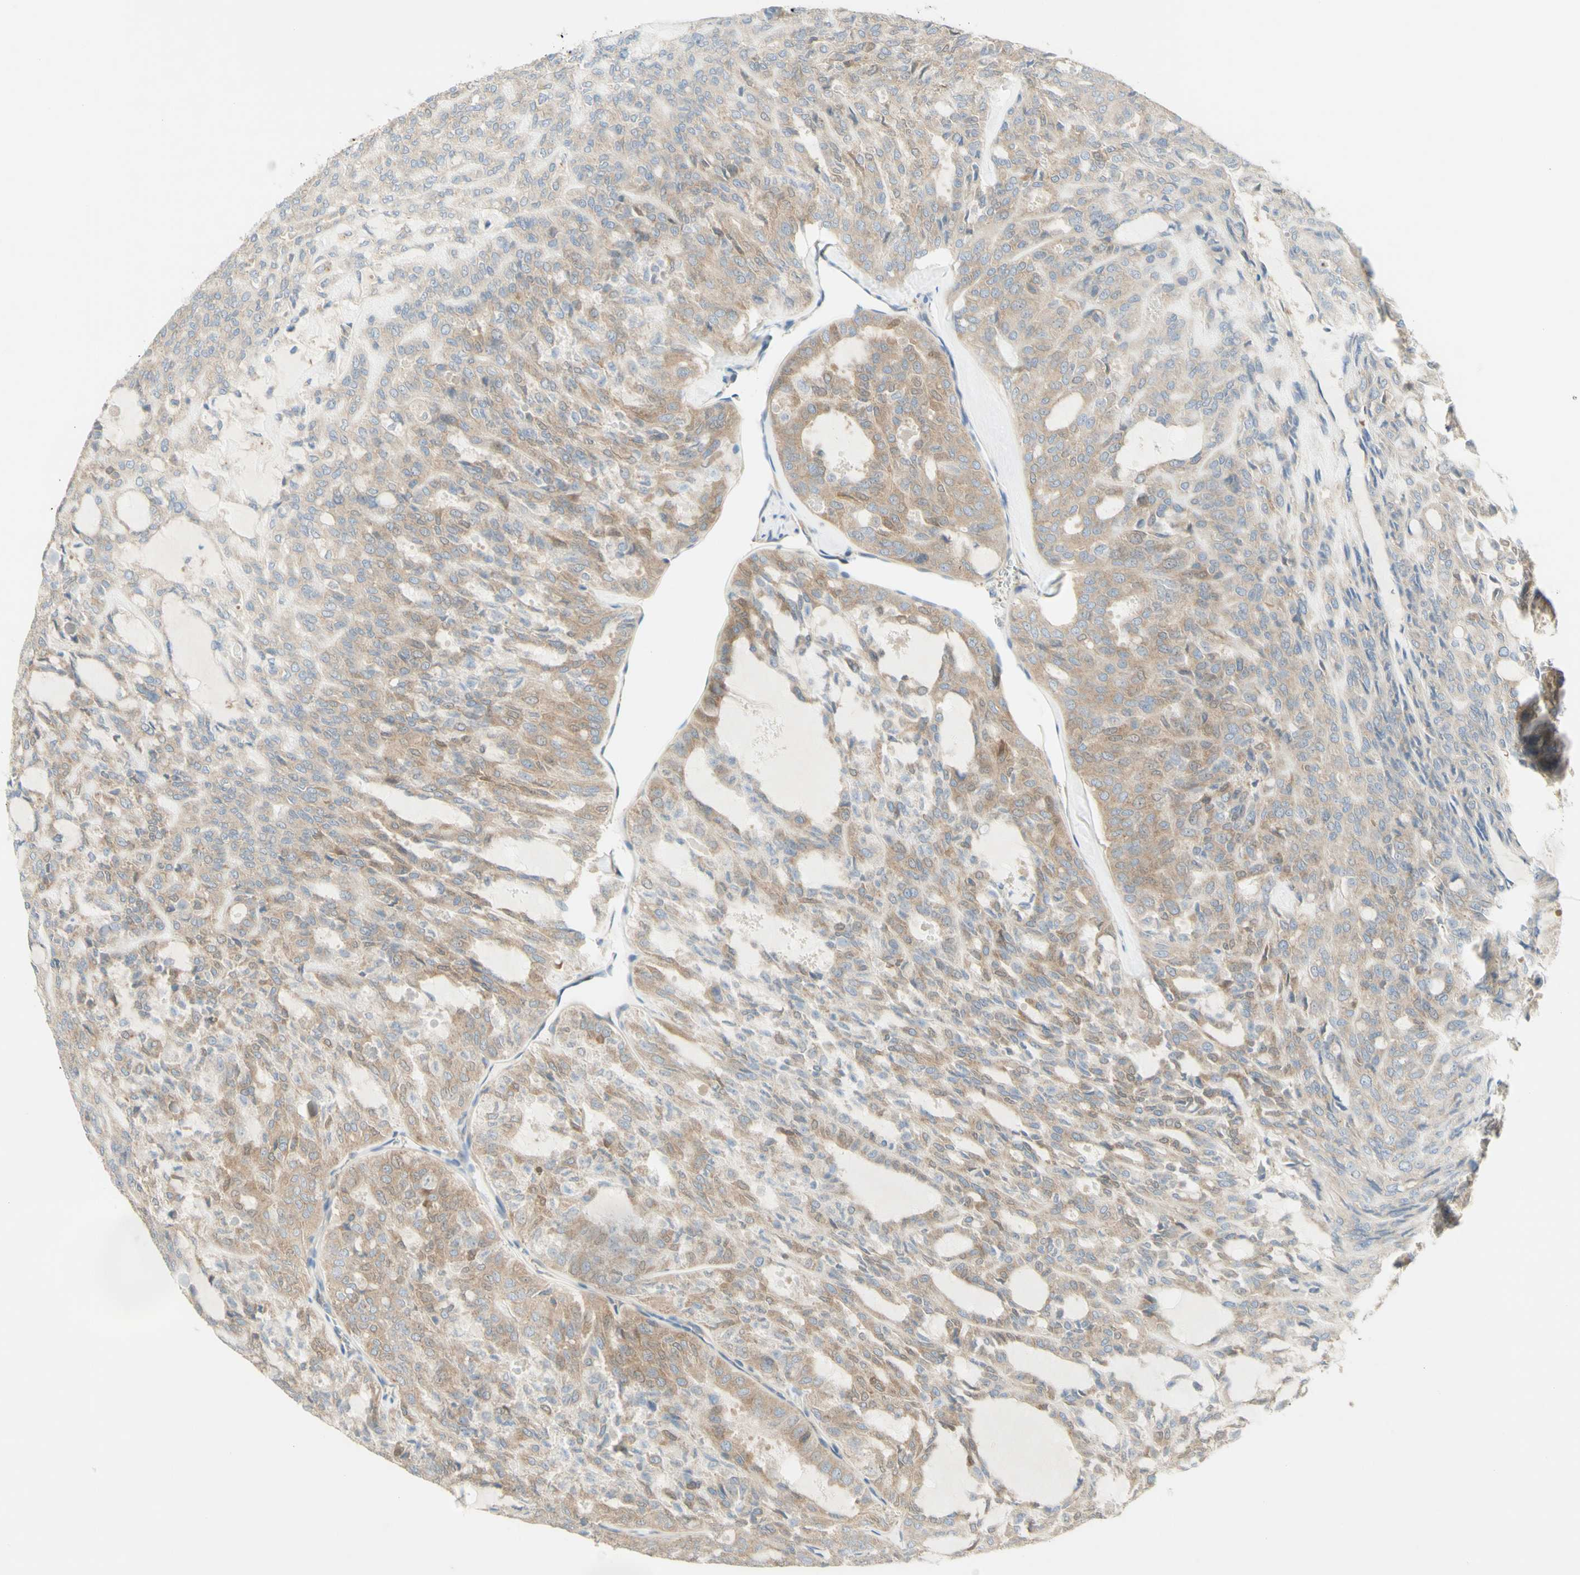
{"staining": {"intensity": "weak", "quantity": ">75%", "location": "cytoplasmic/membranous"}, "tissue": "thyroid cancer", "cell_type": "Tumor cells", "image_type": "cancer", "snomed": [{"axis": "morphology", "description": "Follicular adenoma carcinoma, NOS"}, {"axis": "topography", "description": "Thyroid gland"}], "caption": "Human thyroid cancer stained with a brown dye exhibits weak cytoplasmic/membranous positive positivity in approximately >75% of tumor cells.", "gene": "DYNC1H1", "patient": {"sex": "male", "age": 75}}